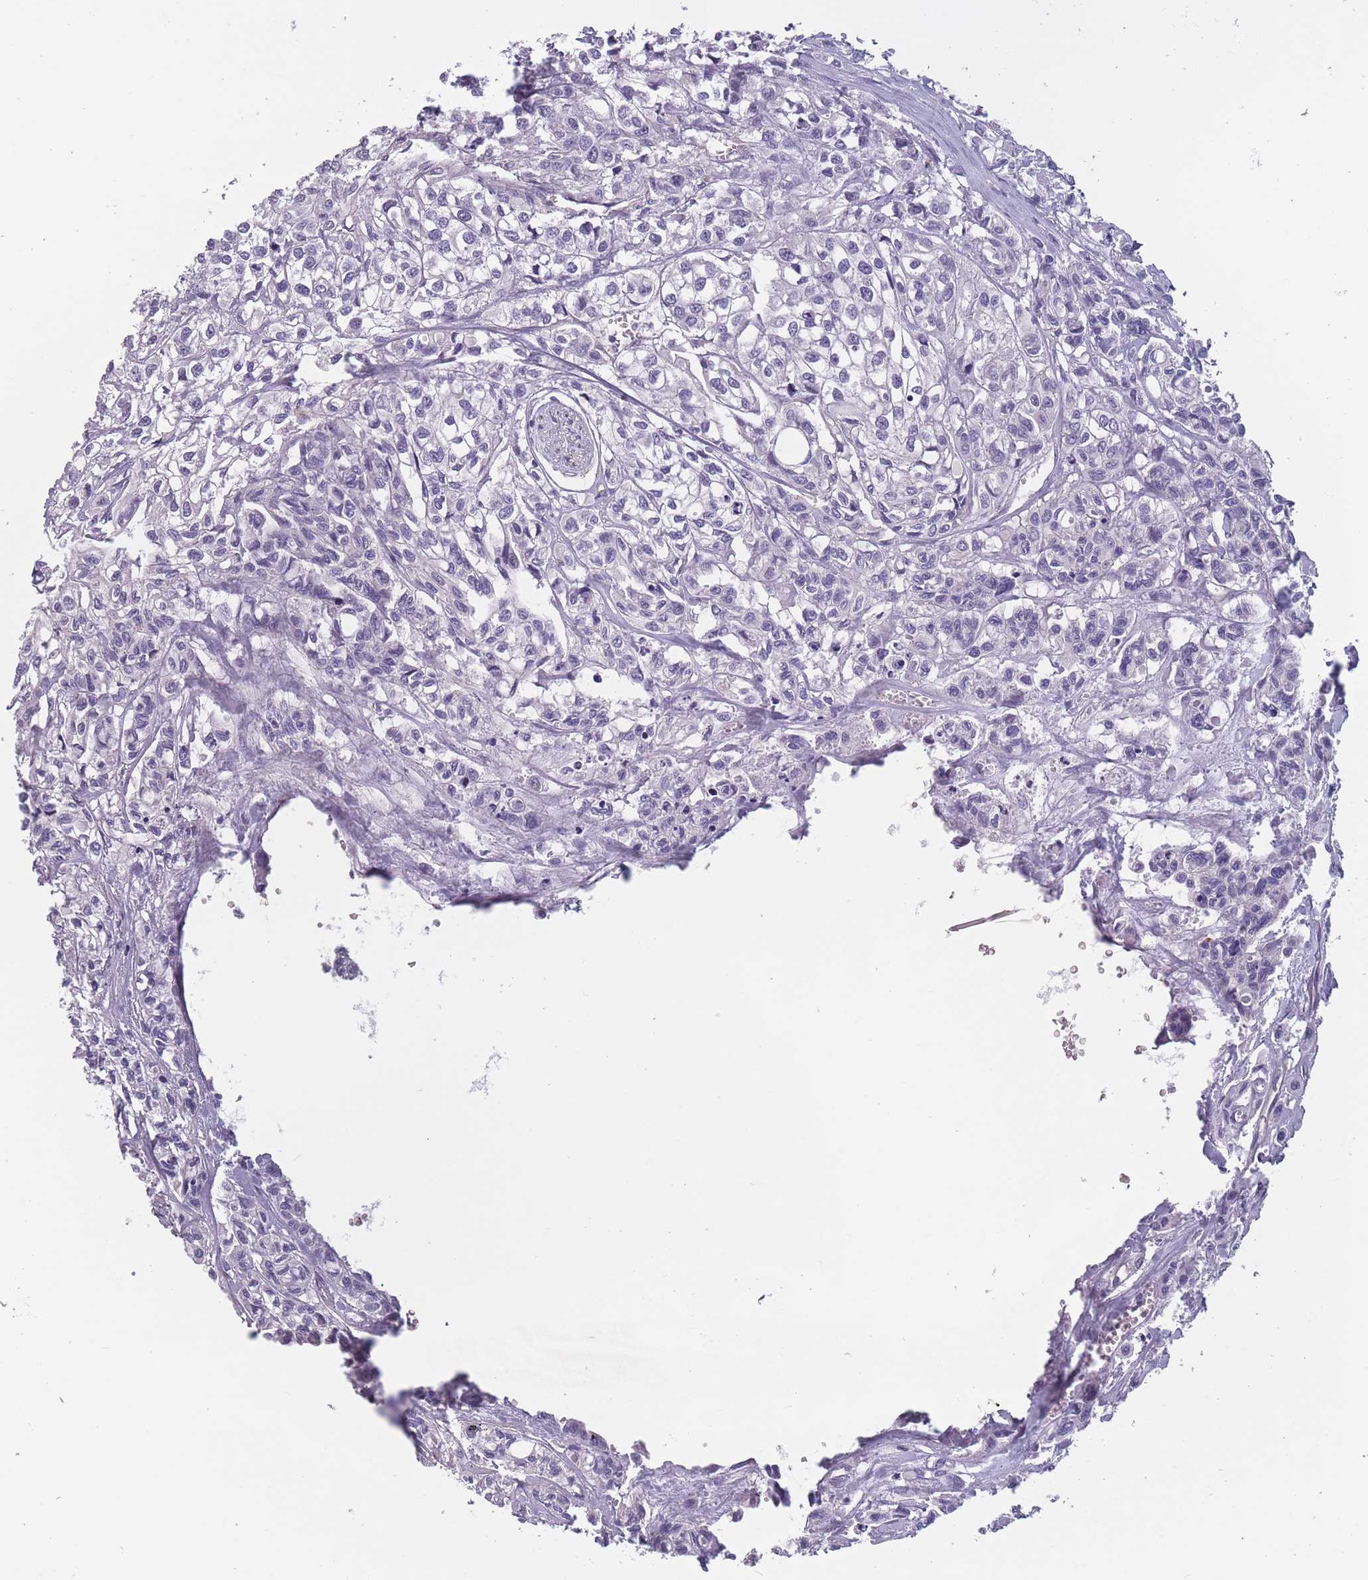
{"staining": {"intensity": "negative", "quantity": "none", "location": "none"}, "tissue": "urothelial cancer", "cell_type": "Tumor cells", "image_type": "cancer", "snomed": [{"axis": "morphology", "description": "Urothelial carcinoma, High grade"}, {"axis": "topography", "description": "Urinary bladder"}], "caption": "Immunohistochemical staining of human high-grade urothelial carcinoma shows no significant staining in tumor cells. (DAB IHC, high magnification).", "gene": "FAM83F", "patient": {"sex": "male", "age": 67}}